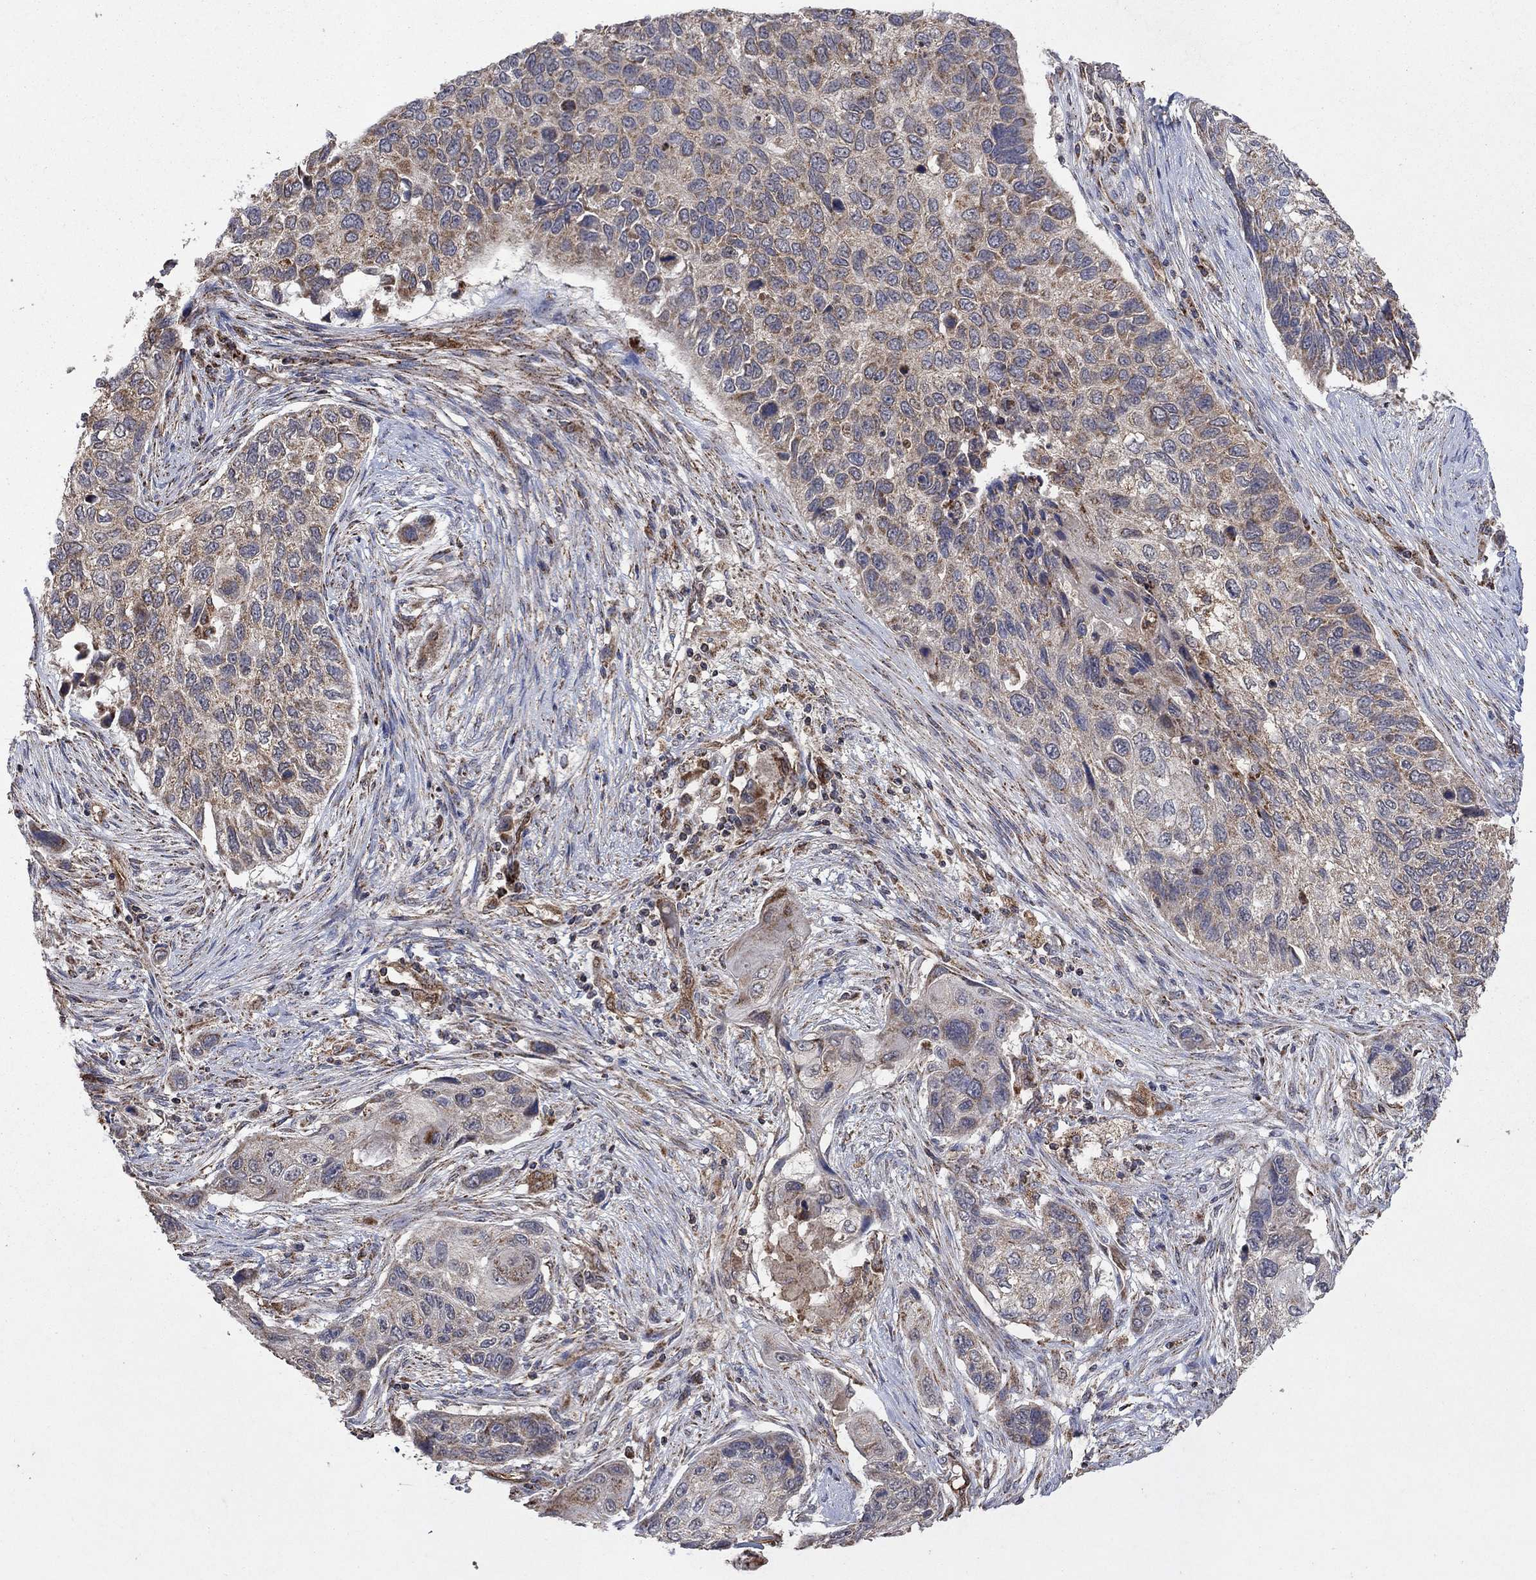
{"staining": {"intensity": "moderate", "quantity": "<25%", "location": "cytoplasmic/membranous"}, "tissue": "lung cancer", "cell_type": "Tumor cells", "image_type": "cancer", "snomed": [{"axis": "morphology", "description": "Normal tissue, NOS"}, {"axis": "morphology", "description": "Squamous cell carcinoma, NOS"}, {"axis": "topography", "description": "Bronchus"}, {"axis": "topography", "description": "Lung"}], "caption": "Squamous cell carcinoma (lung) tissue exhibits moderate cytoplasmic/membranous positivity in about <25% of tumor cells", "gene": "DPH1", "patient": {"sex": "male", "age": 69}}